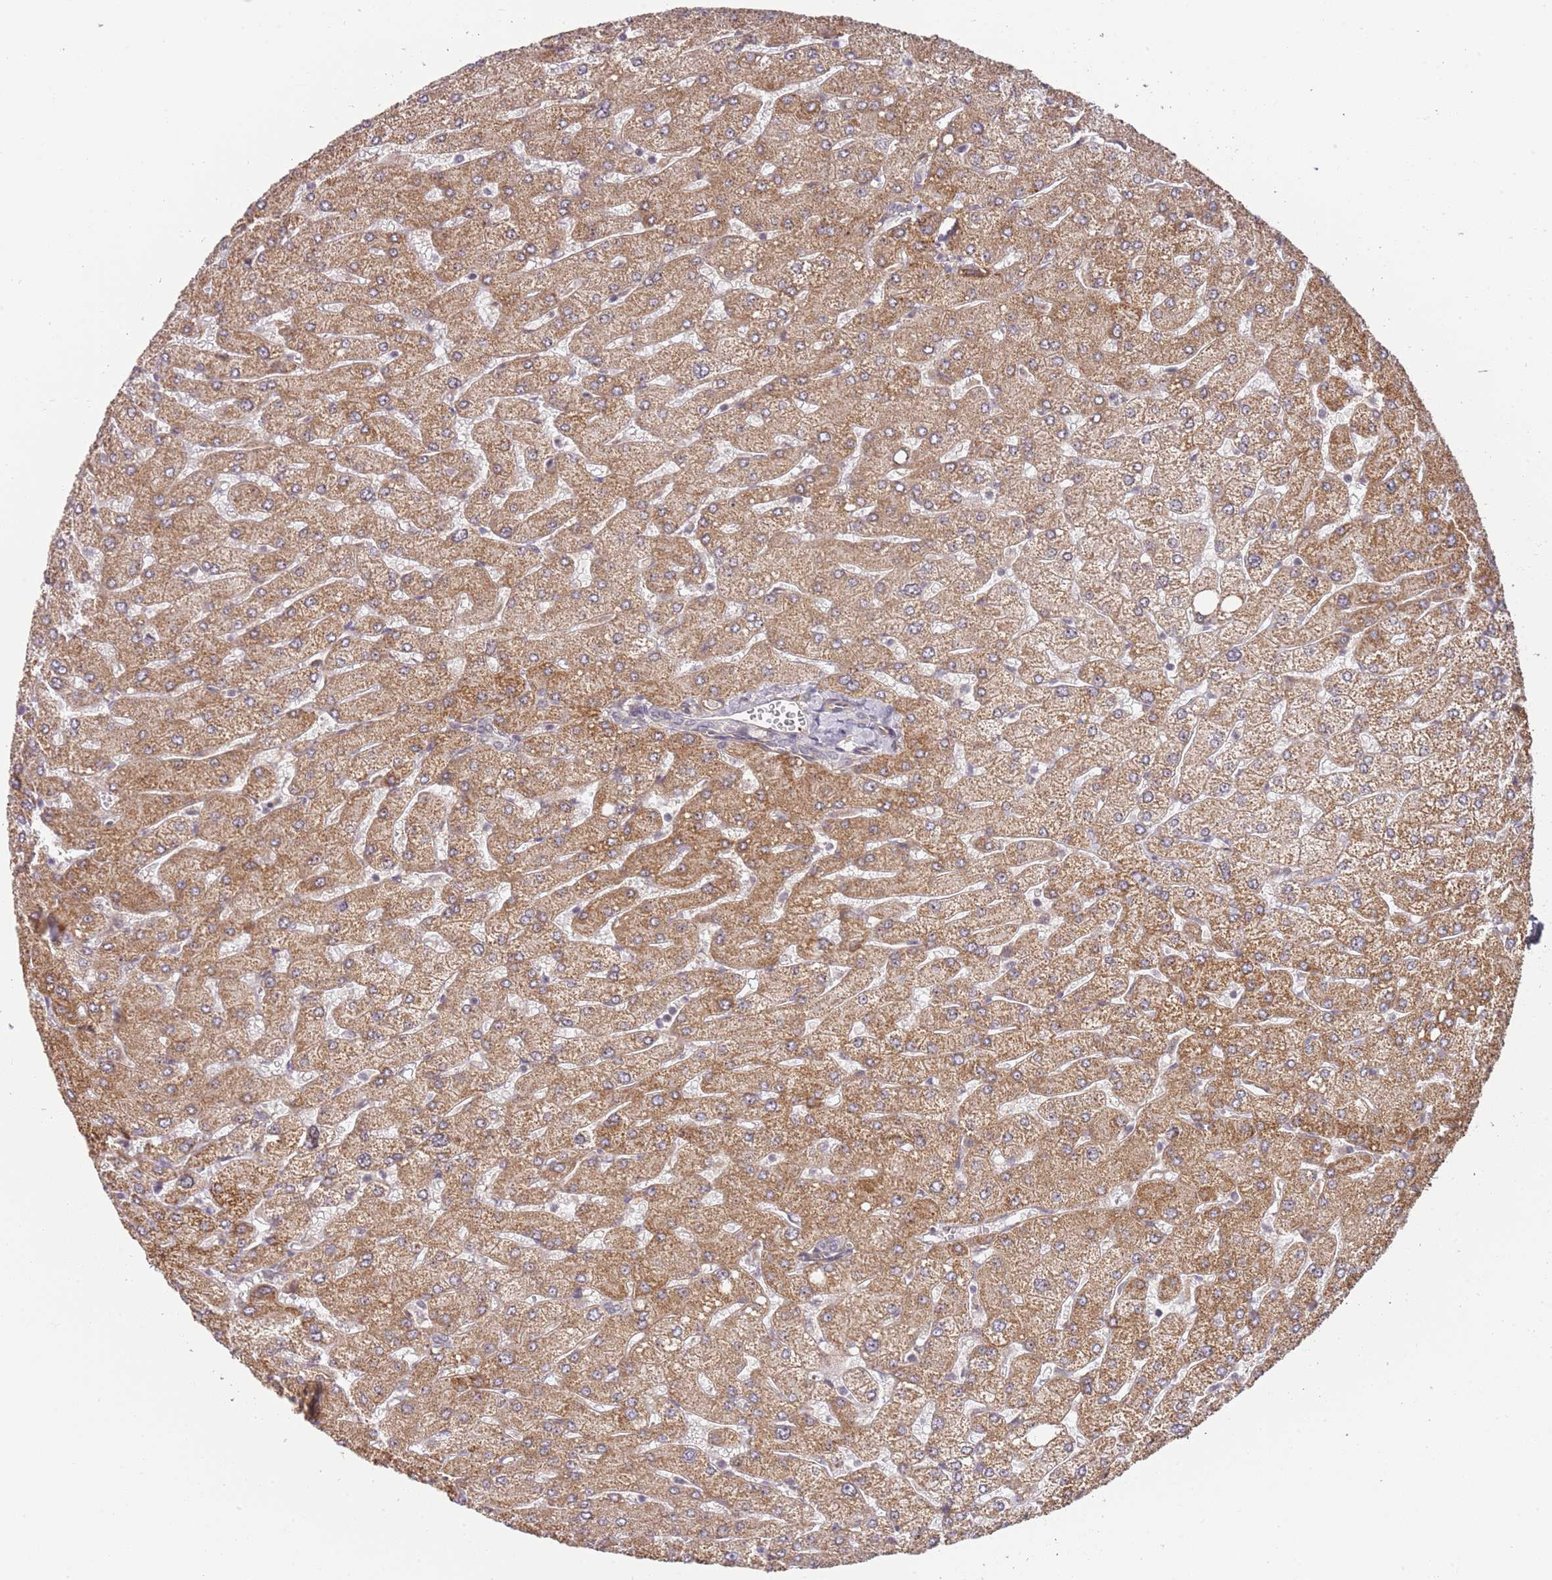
{"staining": {"intensity": "negative", "quantity": "none", "location": "none"}, "tissue": "liver", "cell_type": "Cholangiocytes", "image_type": "normal", "snomed": [{"axis": "morphology", "description": "Normal tissue, NOS"}, {"axis": "topography", "description": "Liver"}], "caption": "DAB immunohistochemical staining of normal human liver shows no significant expression in cholangiocytes. (Brightfield microscopy of DAB (3,3'-diaminobenzidine) immunohistochemistry (IHC) at high magnification).", "gene": "SURF2", "patient": {"sex": "male", "age": 55}}